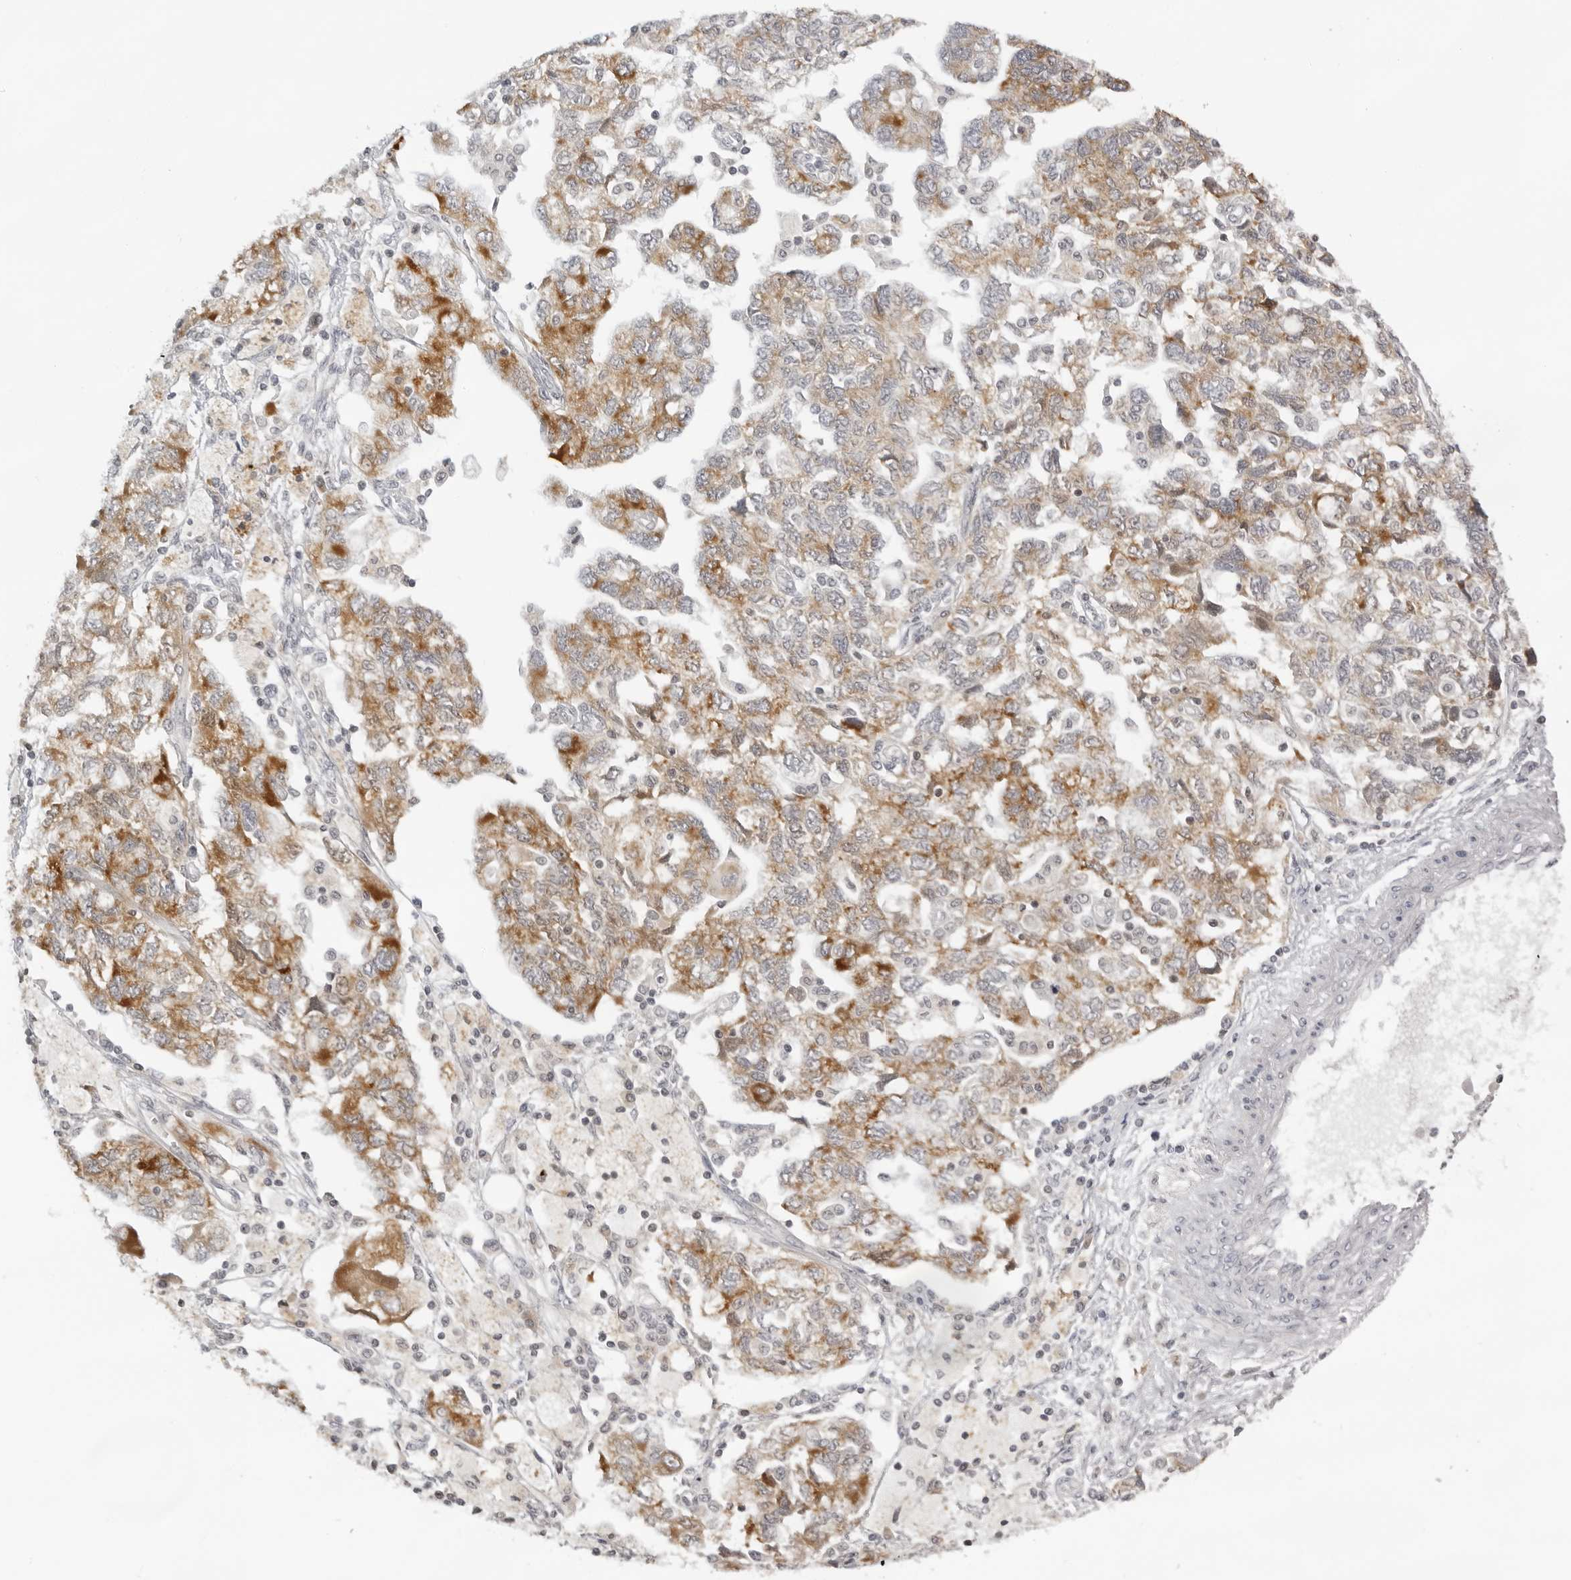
{"staining": {"intensity": "moderate", "quantity": ">75%", "location": "cytoplasmic/membranous"}, "tissue": "ovarian cancer", "cell_type": "Tumor cells", "image_type": "cancer", "snomed": [{"axis": "morphology", "description": "Carcinoma, NOS"}, {"axis": "morphology", "description": "Cystadenocarcinoma, serous, NOS"}, {"axis": "topography", "description": "Ovary"}], "caption": "This photomicrograph shows immunohistochemistry (IHC) staining of ovarian cancer, with medium moderate cytoplasmic/membranous staining in approximately >75% of tumor cells.", "gene": "ACP6", "patient": {"sex": "female", "age": 69}}